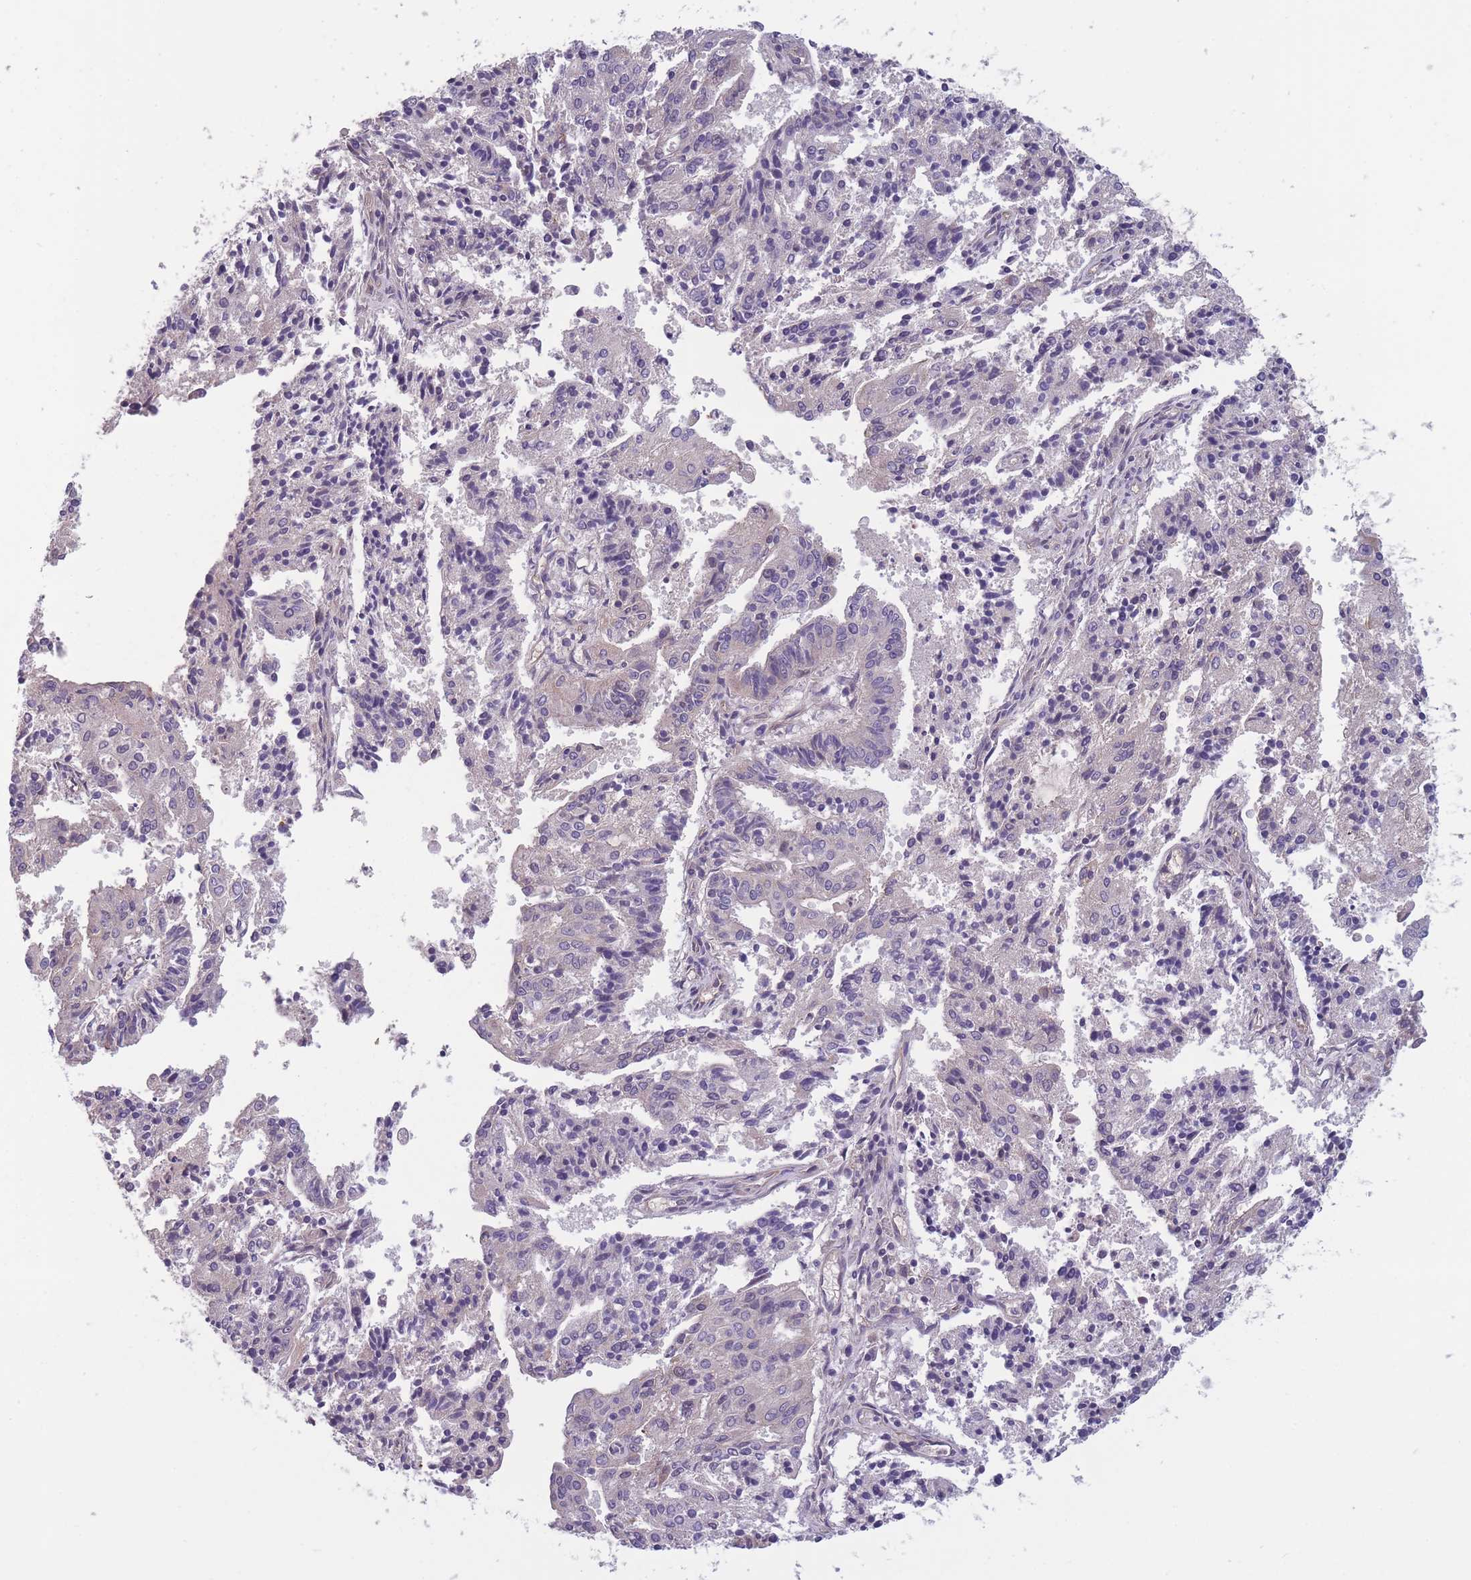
{"staining": {"intensity": "negative", "quantity": "none", "location": "none"}, "tissue": "endometrial cancer", "cell_type": "Tumor cells", "image_type": "cancer", "snomed": [{"axis": "morphology", "description": "Adenocarcinoma, NOS"}, {"axis": "topography", "description": "Endometrium"}], "caption": "This is an immunohistochemistry histopathology image of endometrial cancer (adenocarcinoma). There is no staining in tumor cells.", "gene": "FAM83F", "patient": {"sex": "female", "age": 82}}